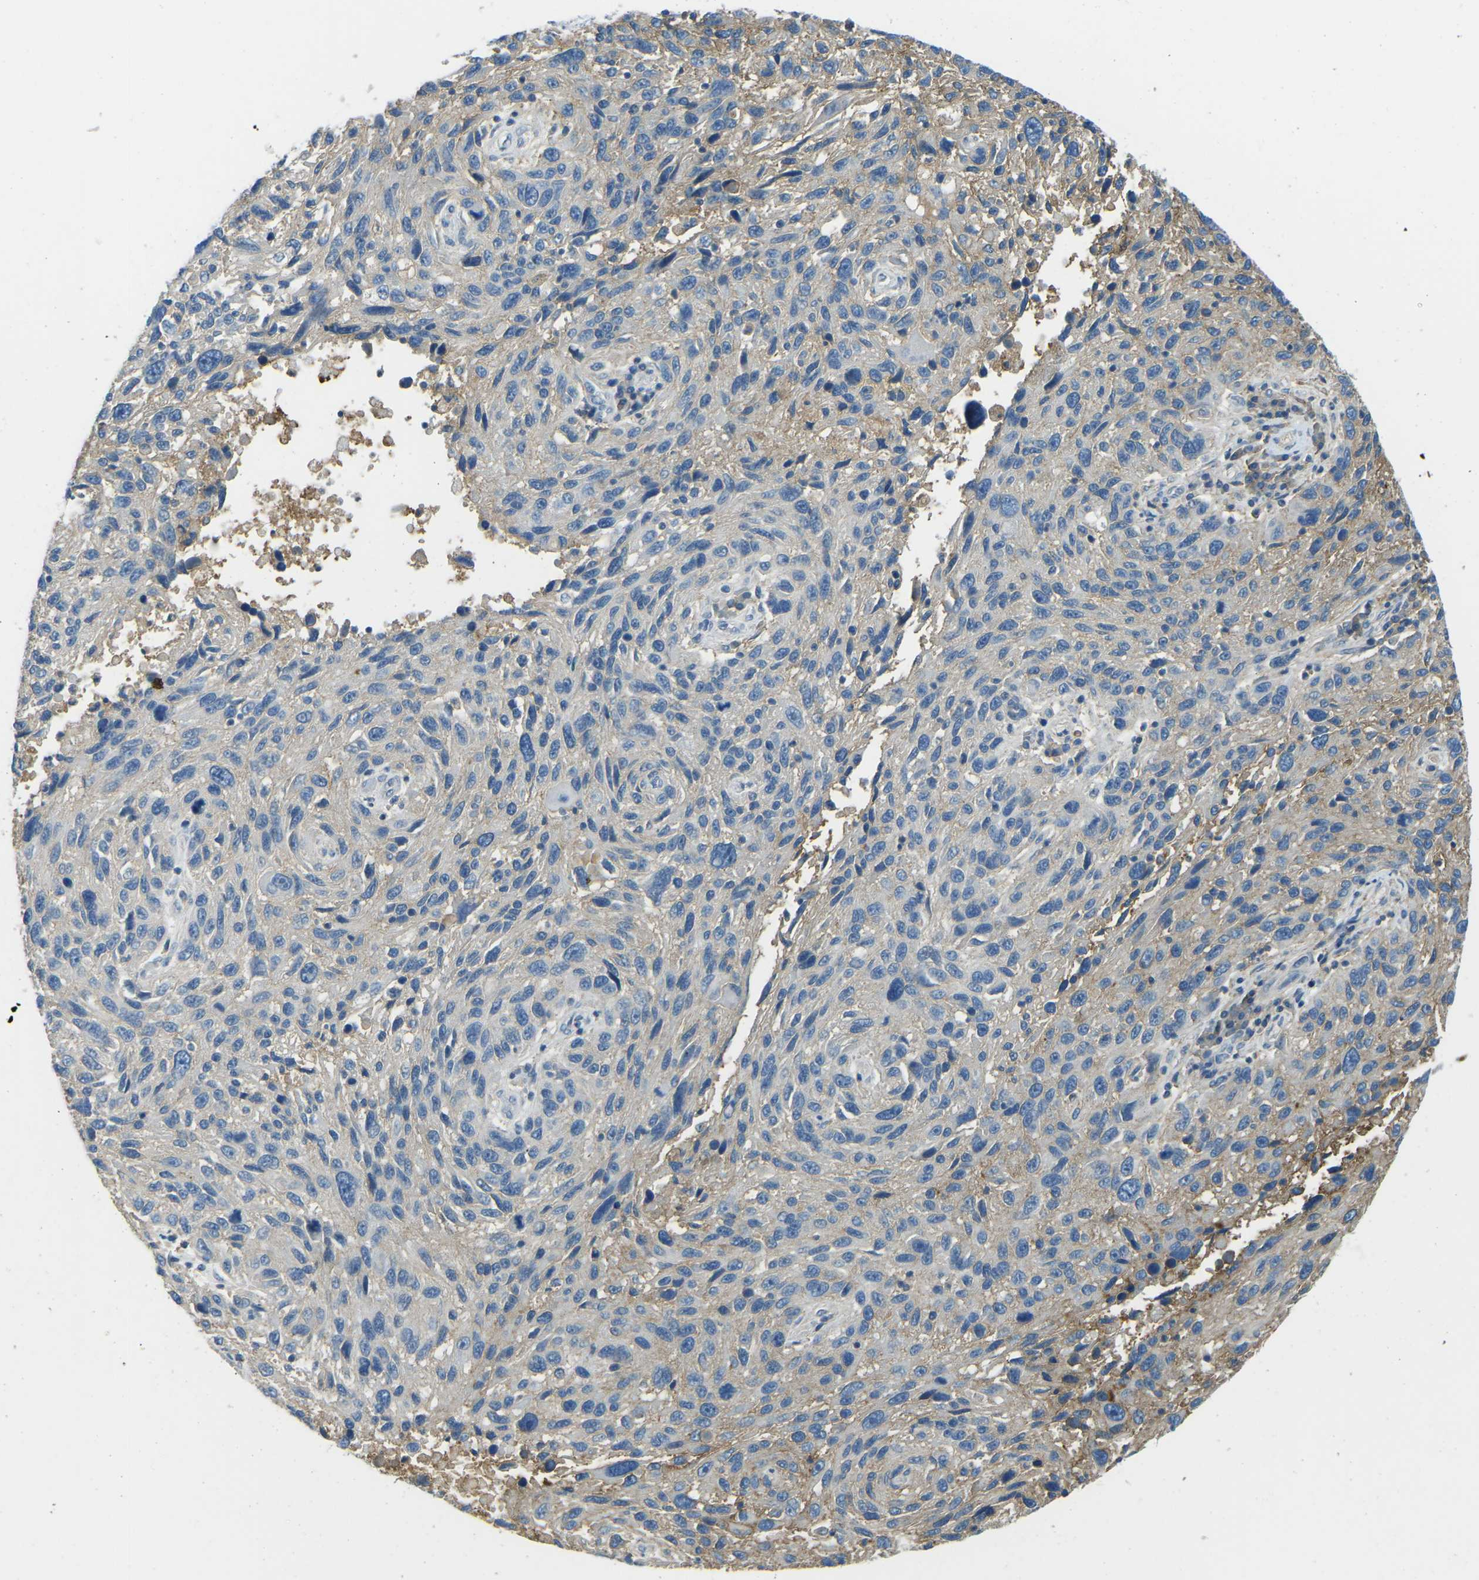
{"staining": {"intensity": "weak", "quantity": "<25%", "location": "cytoplasmic/membranous"}, "tissue": "melanoma", "cell_type": "Tumor cells", "image_type": "cancer", "snomed": [{"axis": "morphology", "description": "Malignant melanoma, NOS"}, {"axis": "topography", "description": "Skin"}], "caption": "A photomicrograph of melanoma stained for a protein demonstrates no brown staining in tumor cells.", "gene": "CD47", "patient": {"sex": "male", "age": 53}}